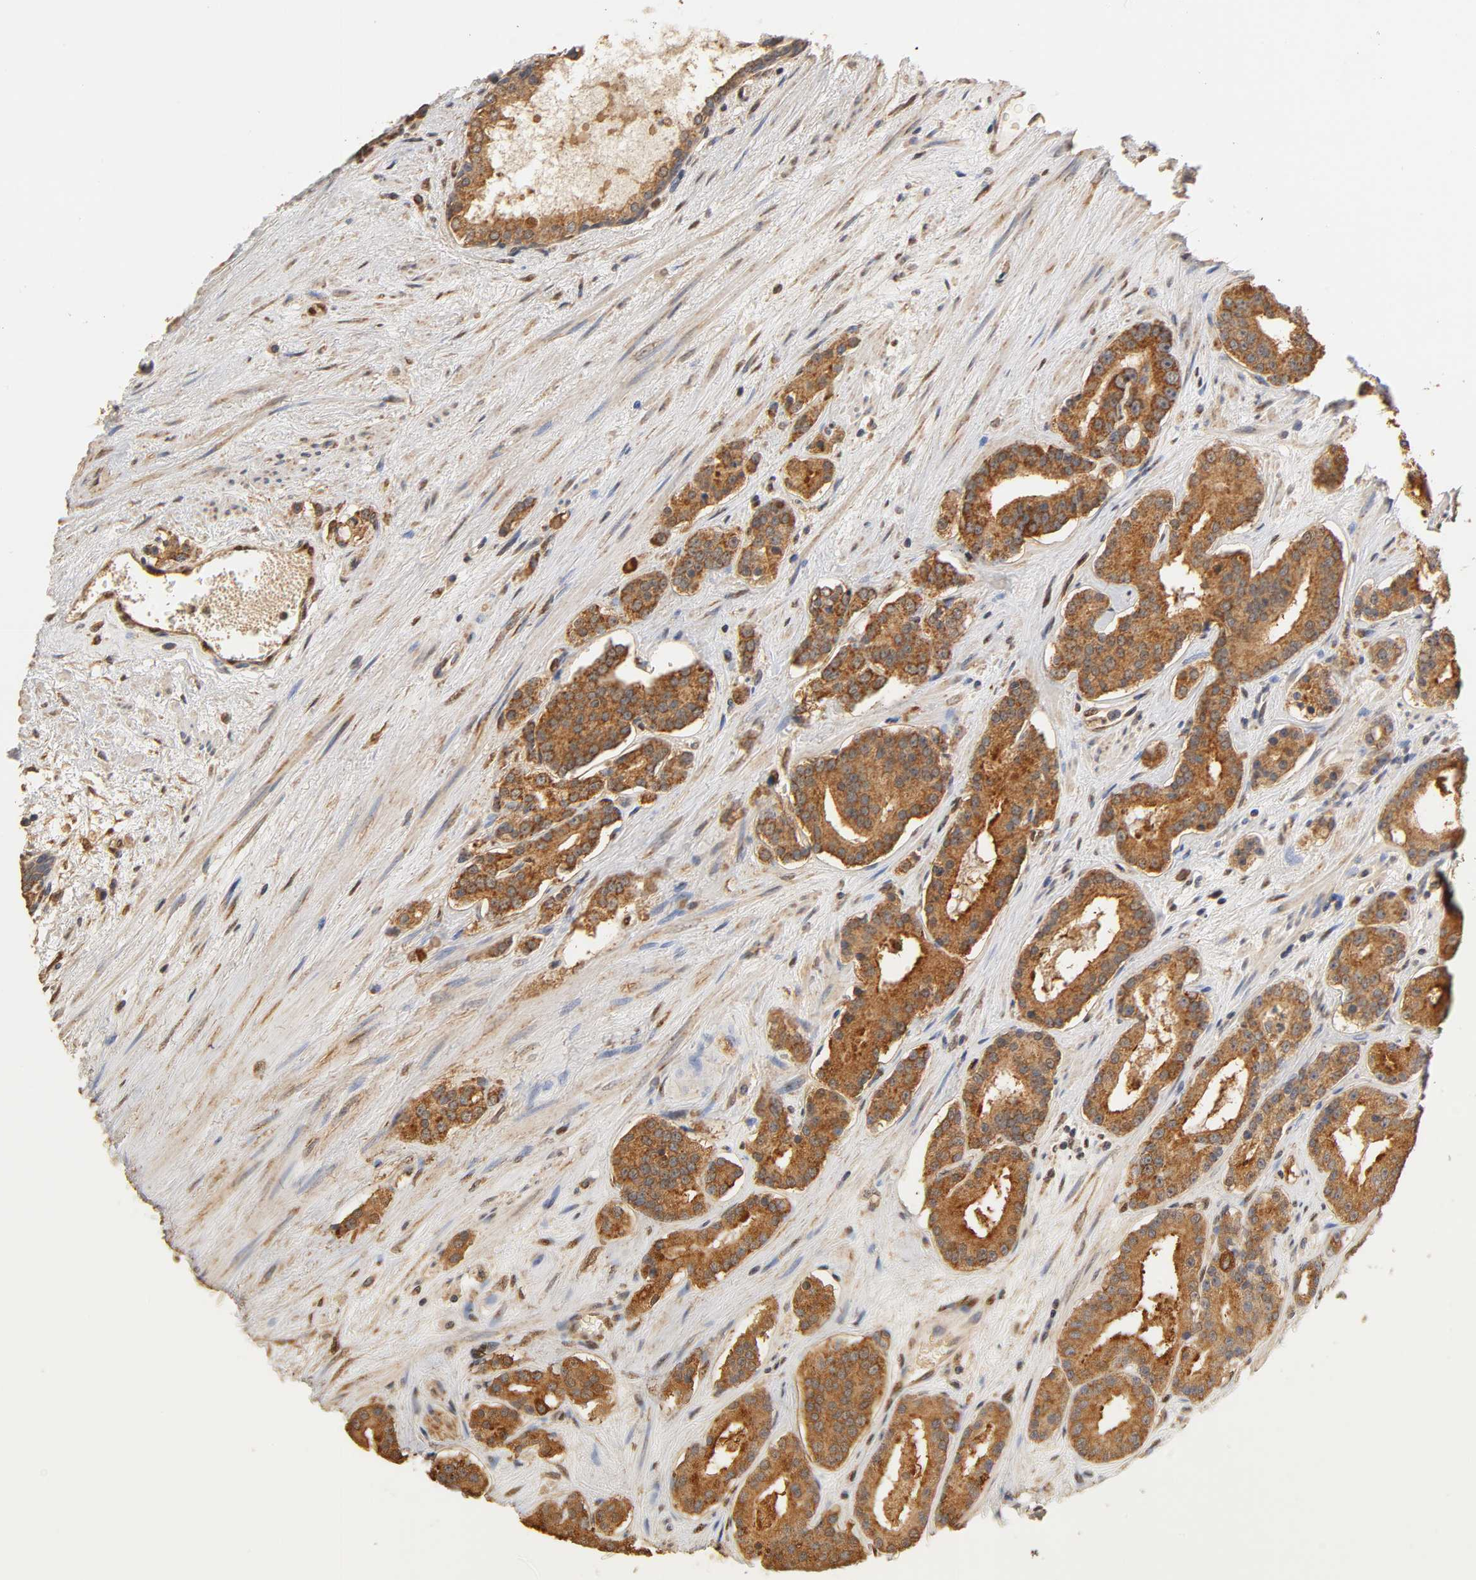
{"staining": {"intensity": "strong", "quantity": ">75%", "location": "cytoplasmic/membranous"}, "tissue": "prostate cancer", "cell_type": "Tumor cells", "image_type": "cancer", "snomed": [{"axis": "morphology", "description": "Adenocarcinoma, Low grade"}, {"axis": "topography", "description": "Prostate"}], "caption": "Immunohistochemical staining of human prostate cancer (low-grade adenocarcinoma) displays high levels of strong cytoplasmic/membranous expression in about >75% of tumor cells.", "gene": "PKN1", "patient": {"sex": "male", "age": 63}}